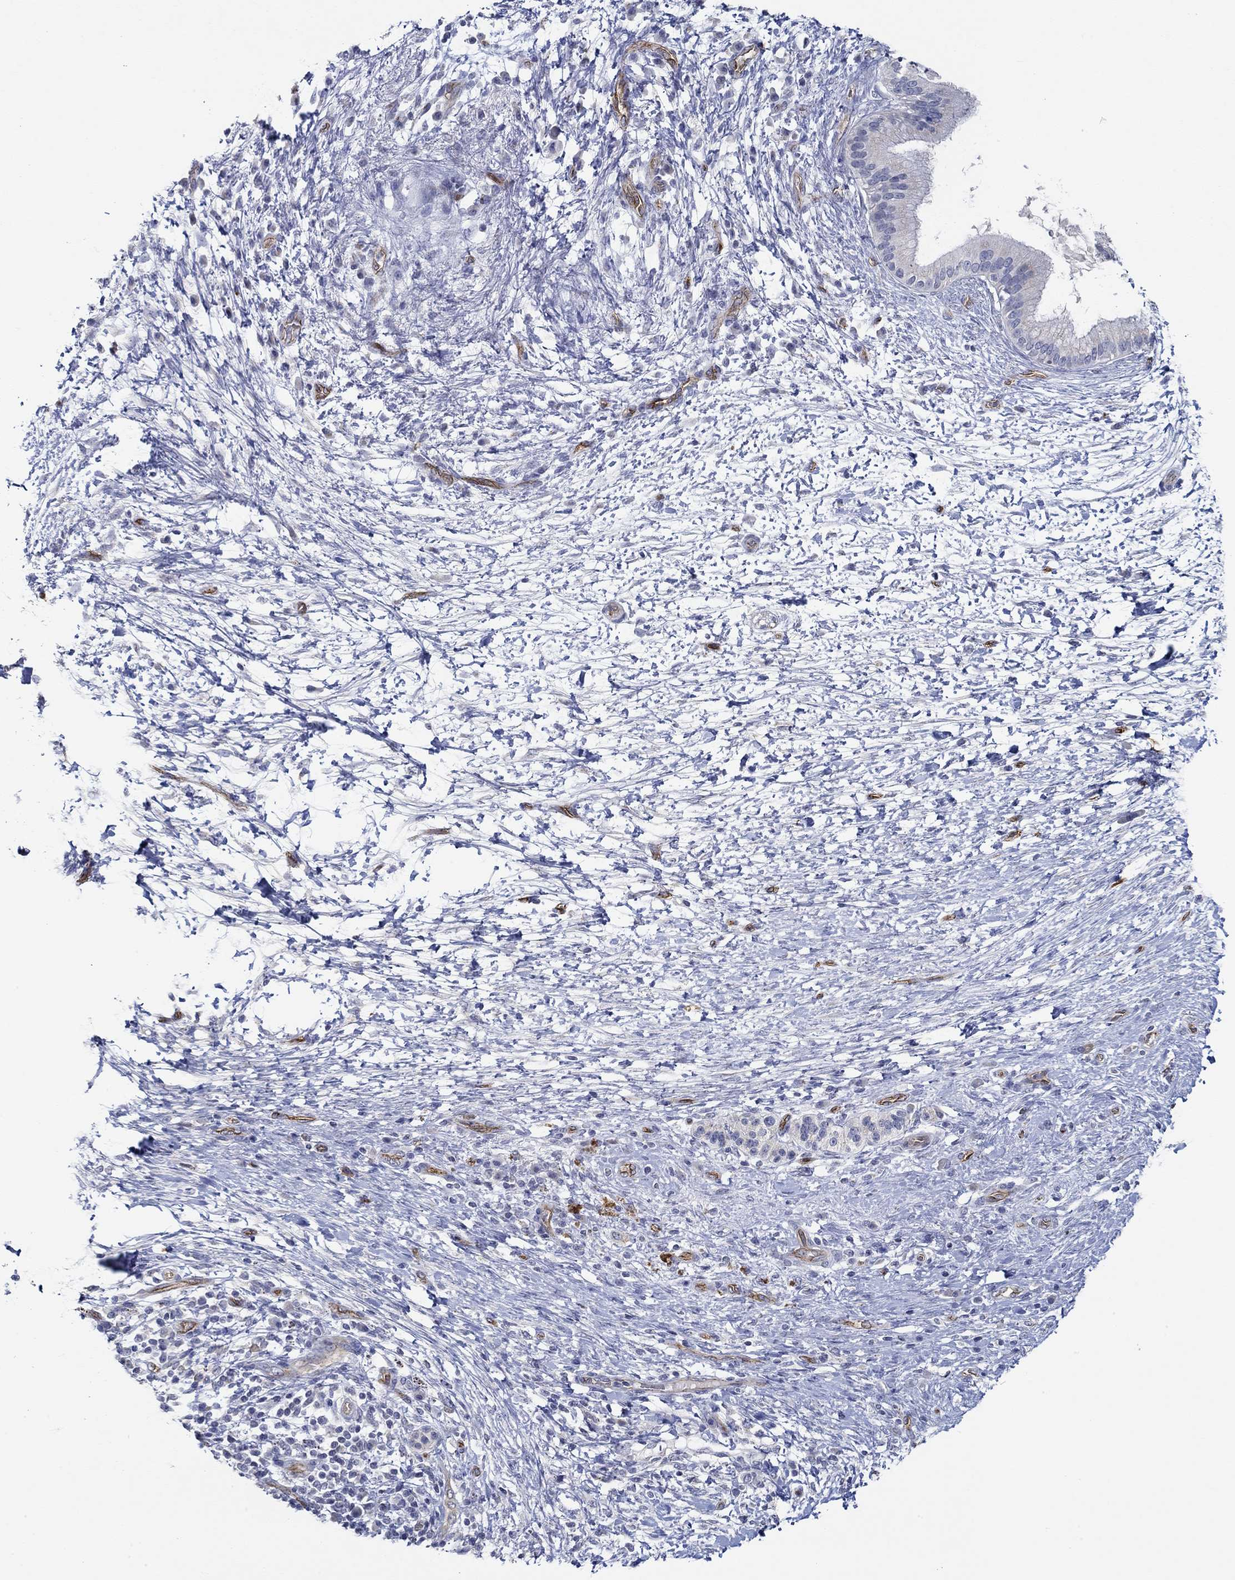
{"staining": {"intensity": "negative", "quantity": "none", "location": "none"}, "tissue": "pancreatic cancer", "cell_type": "Tumor cells", "image_type": "cancer", "snomed": [{"axis": "morphology", "description": "Adenocarcinoma, NOS"}, {"axis": "topography", "description": "Pancreas"}], "caption": "Immunohistochemistry (IHC) of pancreatic cancer (adenocarcinoma) shows no expression in tumor cells.", "gene": "GJA5", "patient": {"sex": "female", "age": 72}}